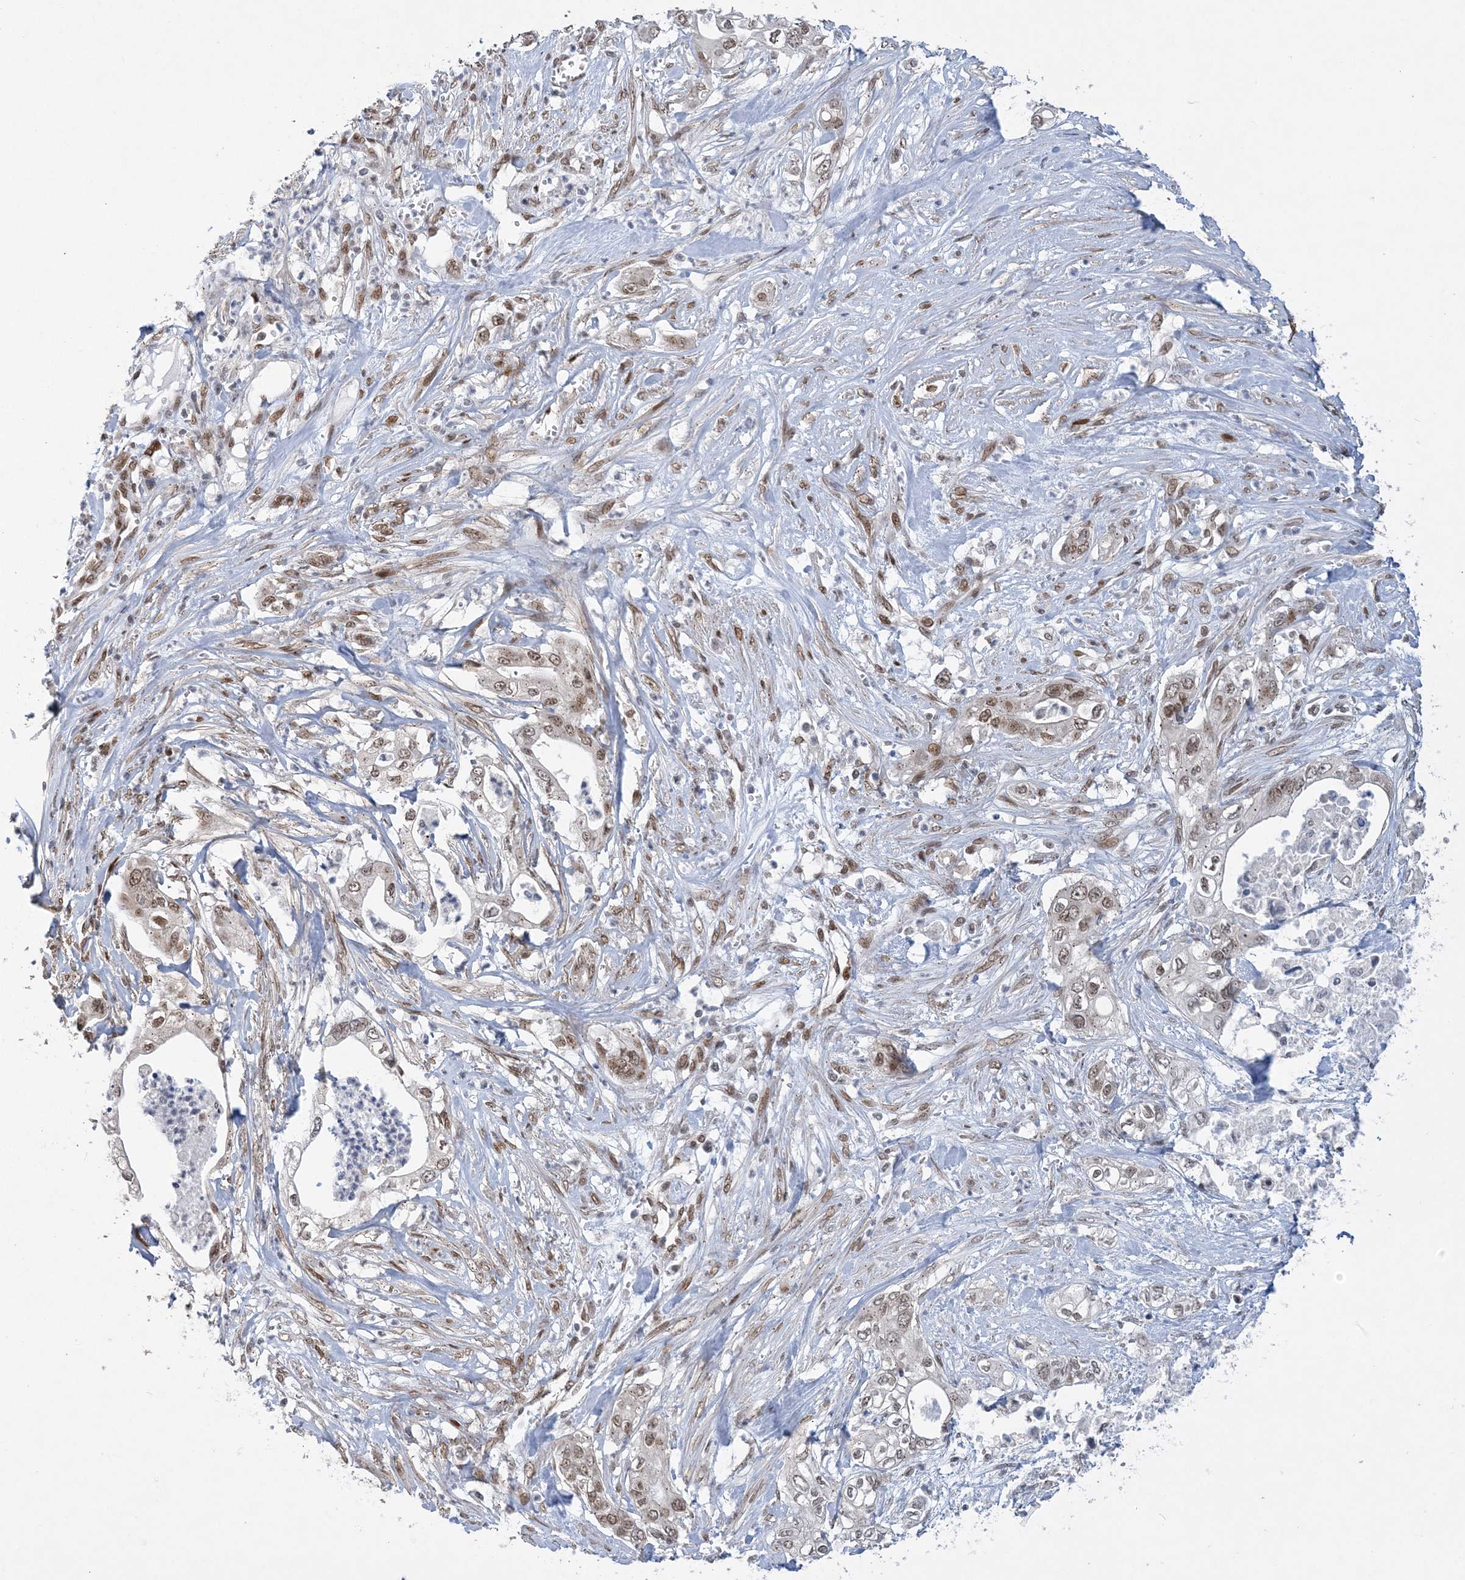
{"staining": {"intensity": "moderate", "quantity": ">75%", "location": "nuclear"}, "tissue": "pancreatic cancer", "cell_type": "Tumor cells", "image_type": "cancer", "snomed": [{"axis": "morphology", "description": "Adenocarcinoma, NOS"}, {"axis": "topography", "description": "Pancreas"}], "caption": "DAB (3,3'-diaminobenzidine) immunohistochemical staining of pancreatic cancer (adenocarcinoma) exhibits moderate nuclear protein staining in about >75% of tumor cells.", "gene": "WAC", "patient": {"sex": "female", "age": 78}}